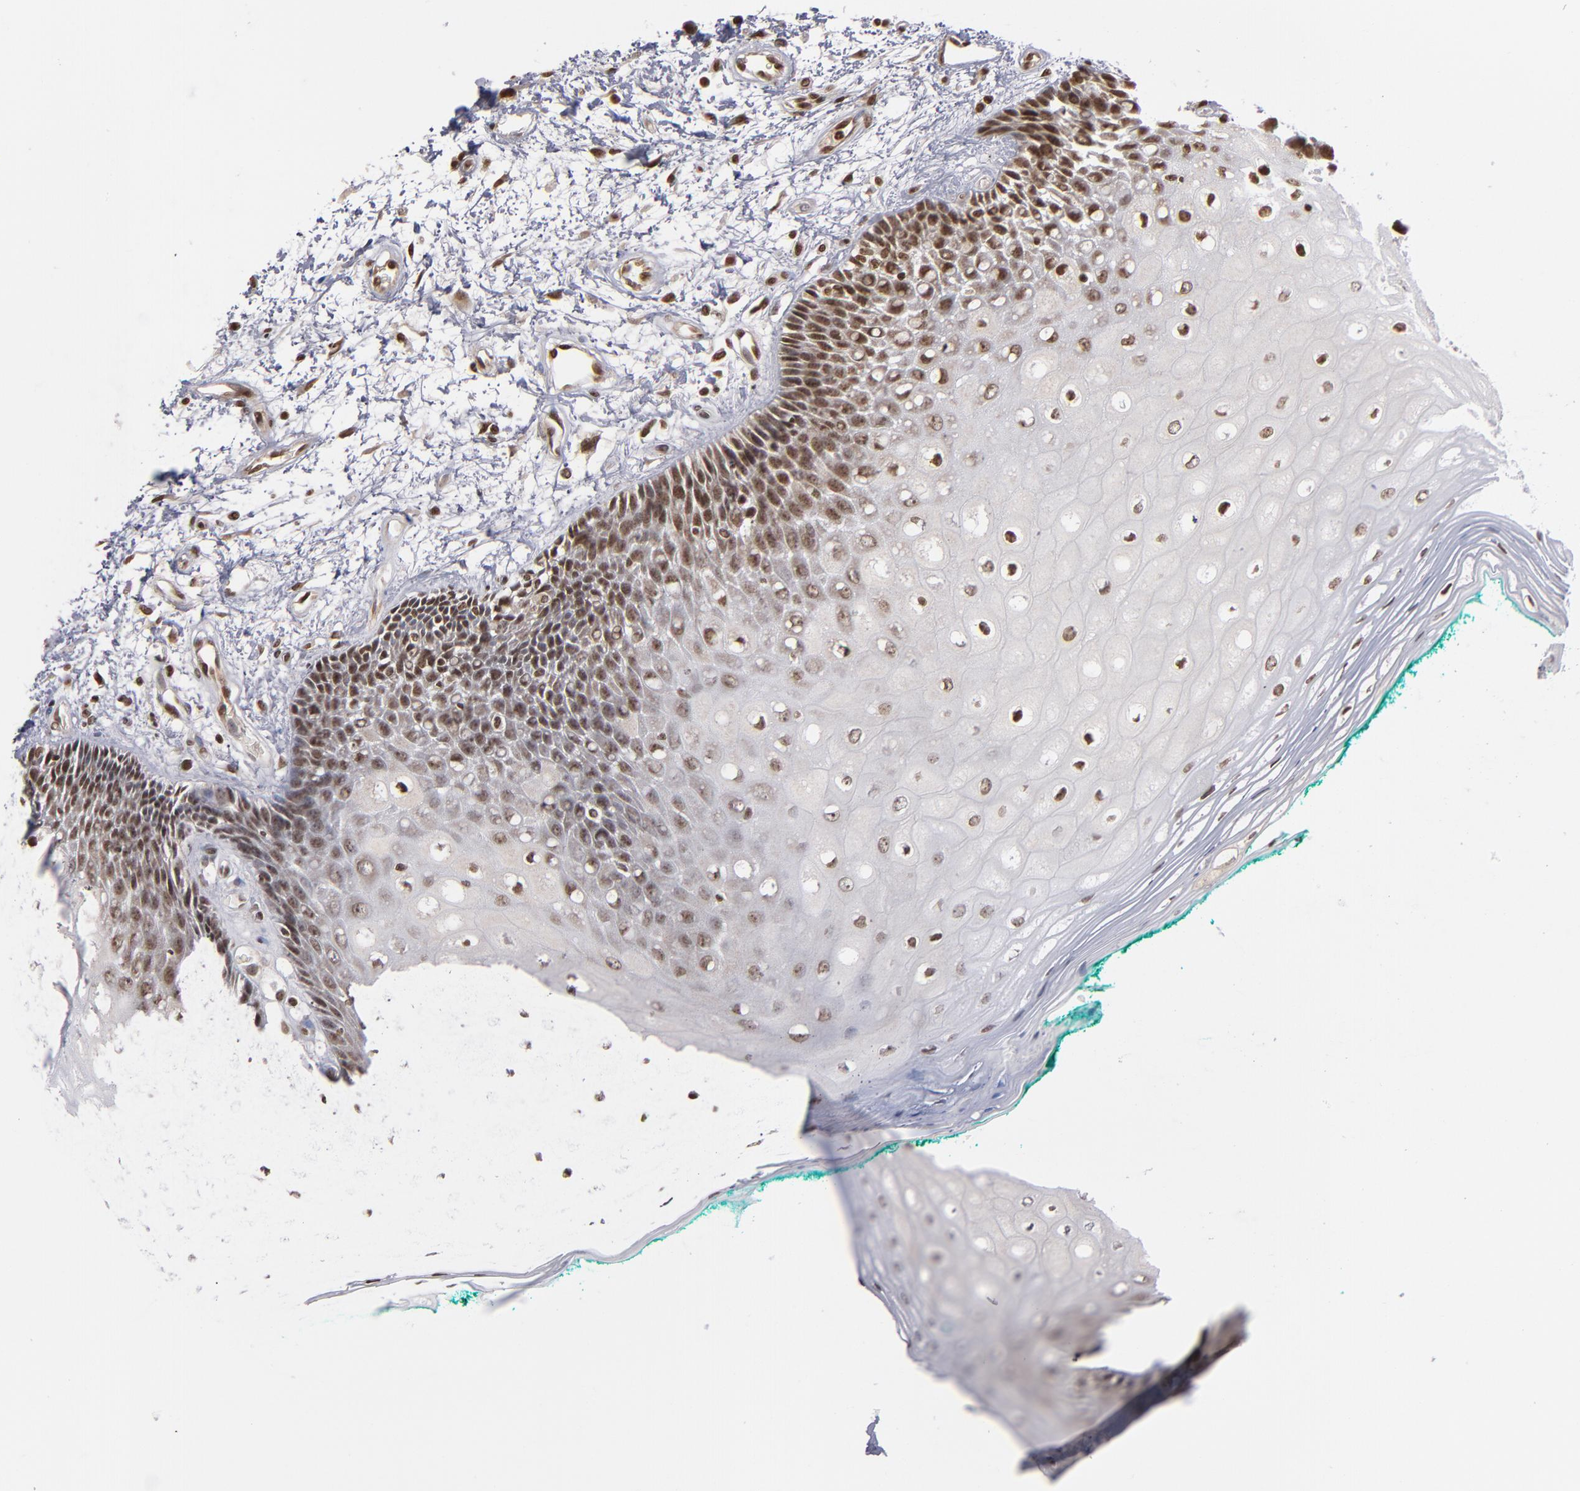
{"staining": {"intensity": "weak", "quantity": "25%-75%", "location": "nuclear"}, "tissue": "oral mucosa", "cell_type": "Squamous epithelial cells", "image_type": "normal", "snomed": [{"axis": "morphology", "description": "Normal tissue, NOS"}, {"axis": "morphology", "description": "Squamous cell carcinoma, NOS"}, {"axis": "topography", "description": "Skeletal muscle"}, {"axis": "topography", "description": "Oral tissue"}, {"axis": "topography", "description": "Head-Neck"}], "caption": "Protein positivity by IHC reveals weak nuclear expression in about 25%-75% of squamous epithelial cells in unremarkable oral mucosa.", "gene": "ABL2", "patient": {"sex": "female", "age": 84}}